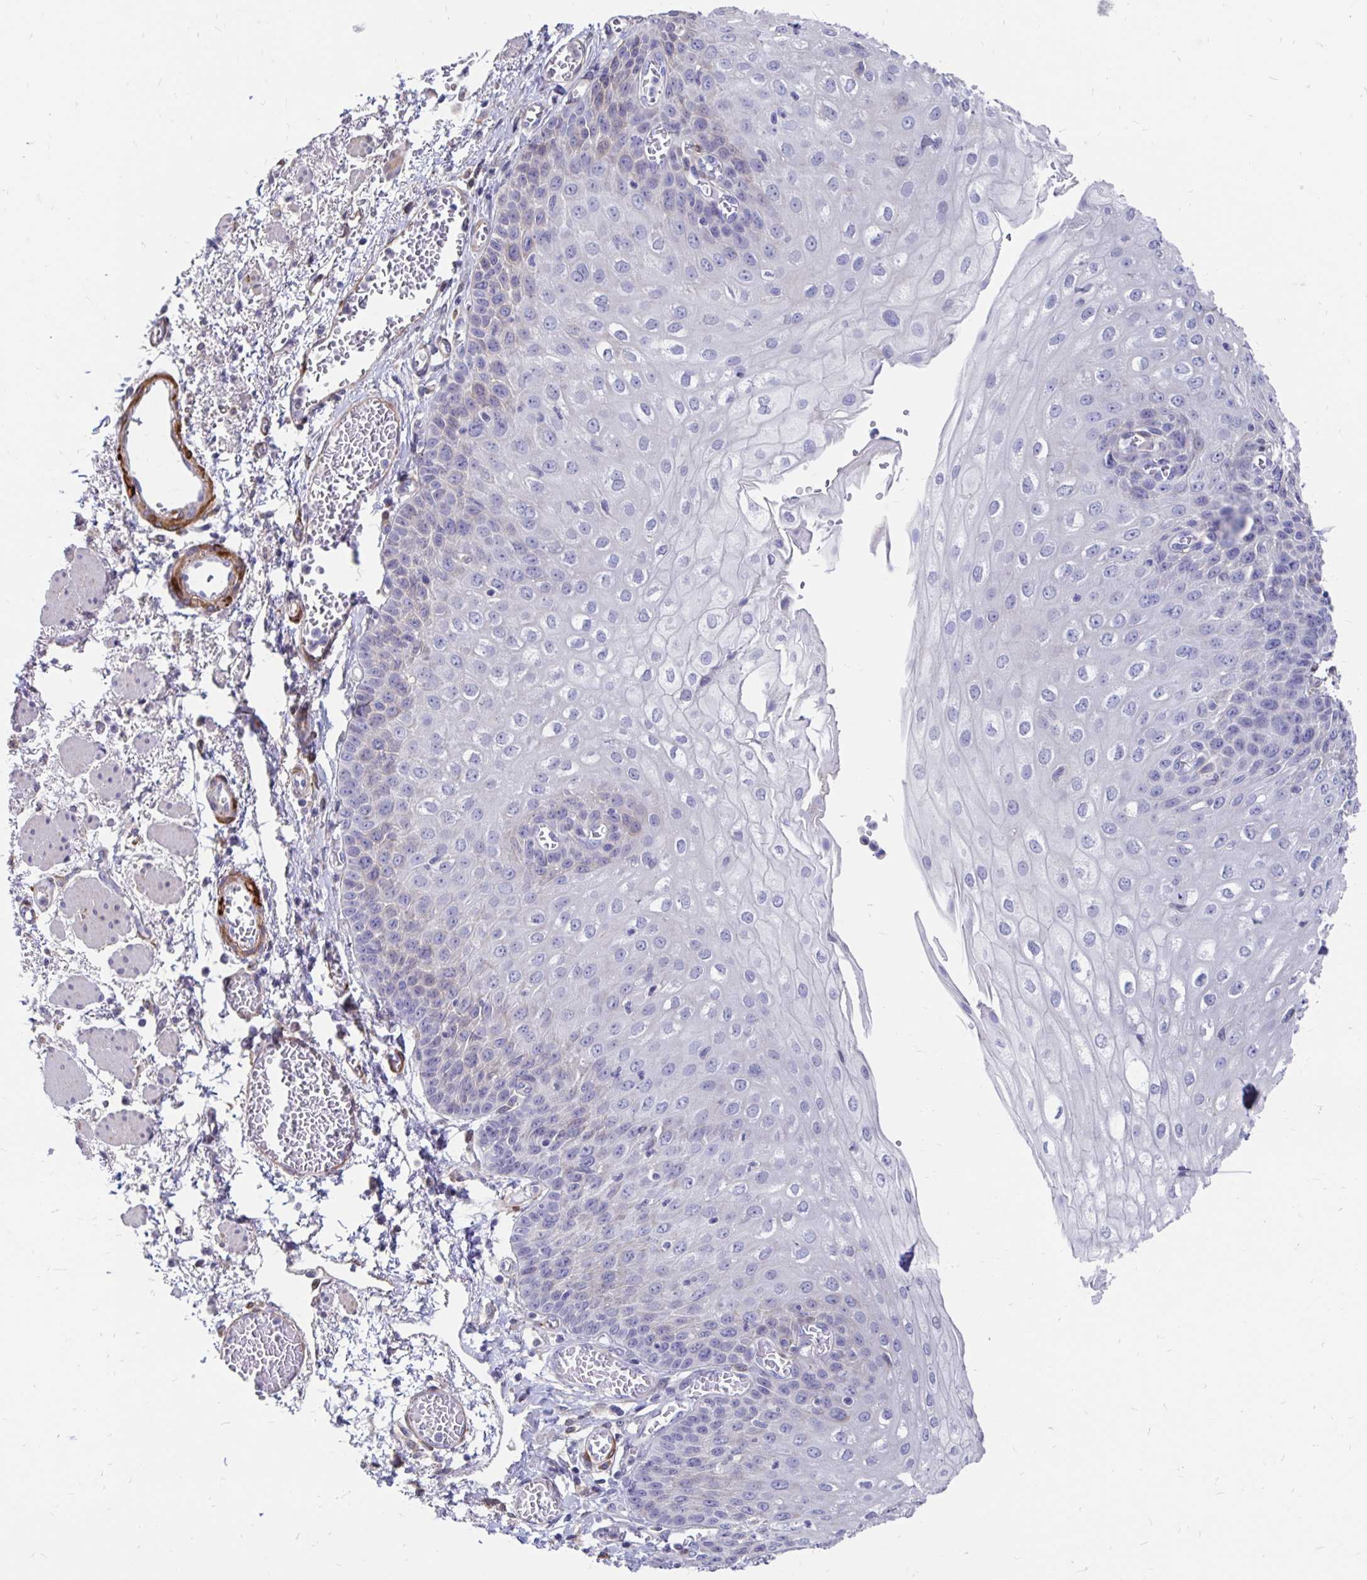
{"staining": {"intensity": "negative", "quantity": "none", "location": "none"}, "tissue": "esophagus", "cell_type": "Squamous epithelial cells", "image_type": "normal", "snomed": [{"axis": "morphology", "description": "Normal tissue, NOS"}, {"axis": "morphology", "description": "Adenocarcinoma, NOS"}, {"axis": "topography", "description": "Esophagus"}], "caption": "High magnification brightfield microscopy of benign esophagus stained with DAB (3,3'-diaminobenzidine) (brown) and counterstained with hematoxylin (blue): squamous epithelial cells show no significant expression. (IHC, brightfield microscopy, high magnification).", "gene": "CDKL1", "patient": {"sex": "male", "age": 81}}